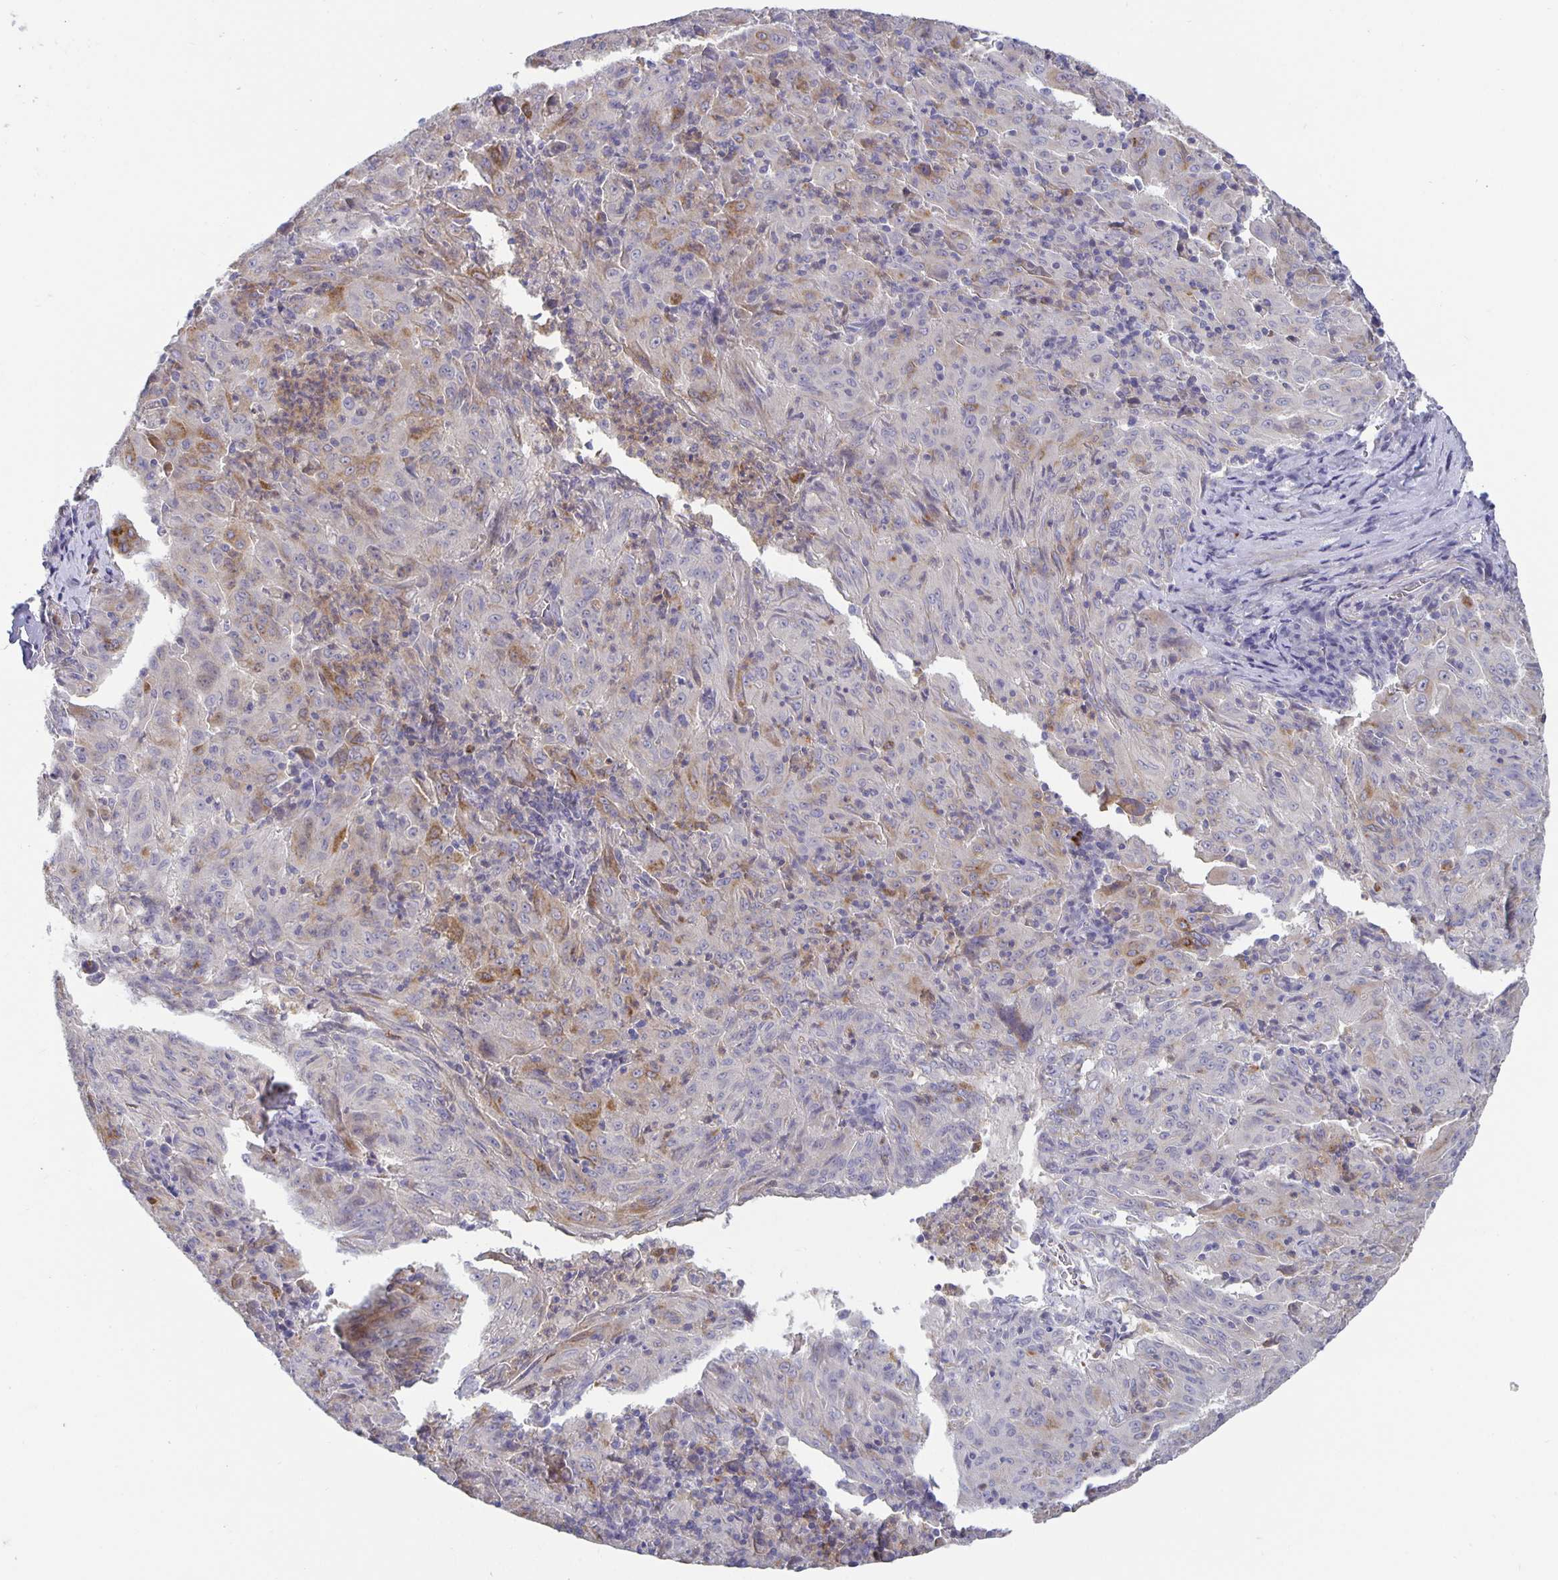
{"staining": {"intensity": "weak", "quantity": "<25%", "location": "cytoplasmic/membranous"}, "tissue": "pancreatic cancer", "cell_type": "Tumor cells", "image_type": "cancer", "snomed": [{"axis": "morphology", "description": "Adenocarcinoma, NOS"}, {"axis": "topography", "description": "Pancreas"}], "caption": "IHC photomicrograph of human pancreatic adenocarcinoma stained for a protein (brown), which shows no expression in tumor cells.", "gene": "GDF15", "patient": {"sex": "male", "age": 63}}